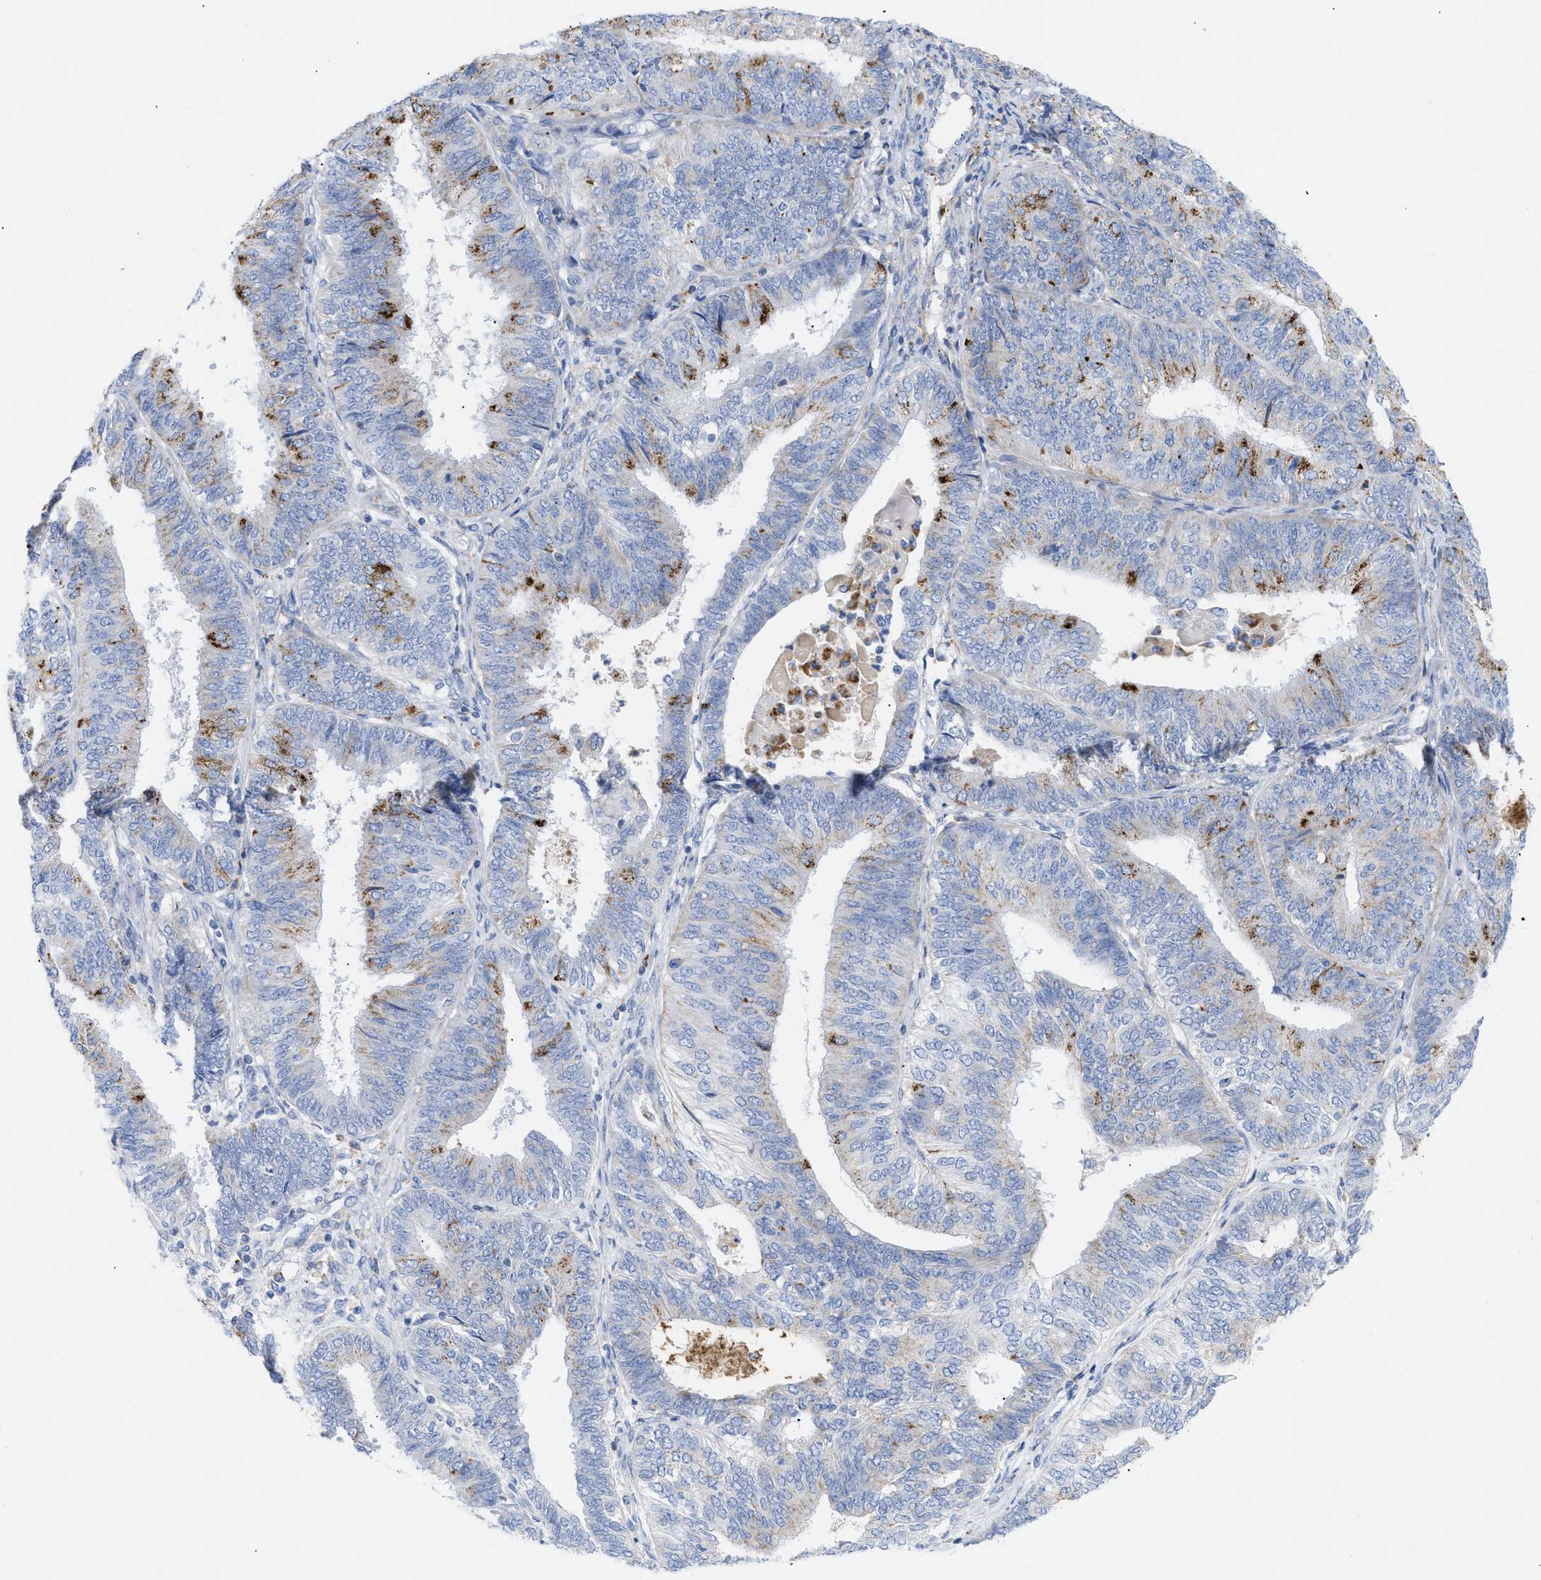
{"staining": {"intensity": "strong", "quantity": "<25%", "location": "cytoplasmic/membranous"}, "tissue": "endometrial cancer", "cell_type": "Tumor cells", "image_type": "cancer", "snomed": [{"axis": "morphology", "description": "Adenocarcinoma, NOS"}, {"axis": "topography", "description": "Endometrium"}], "caption": "High-magnification brightfield microscopy of endometrial adenocarcinoma stained with DAB (brown) and counterstained with hematoxylin (blue). tumor cells exhibit strong cytoplasmic/membranous positivity is seen in about<25% of cells. (brown staining indicates protein expression, while blue staining denotes nuclei).", "gene": "DRAM2", "patient": {"sex": "female", "age": 58}}